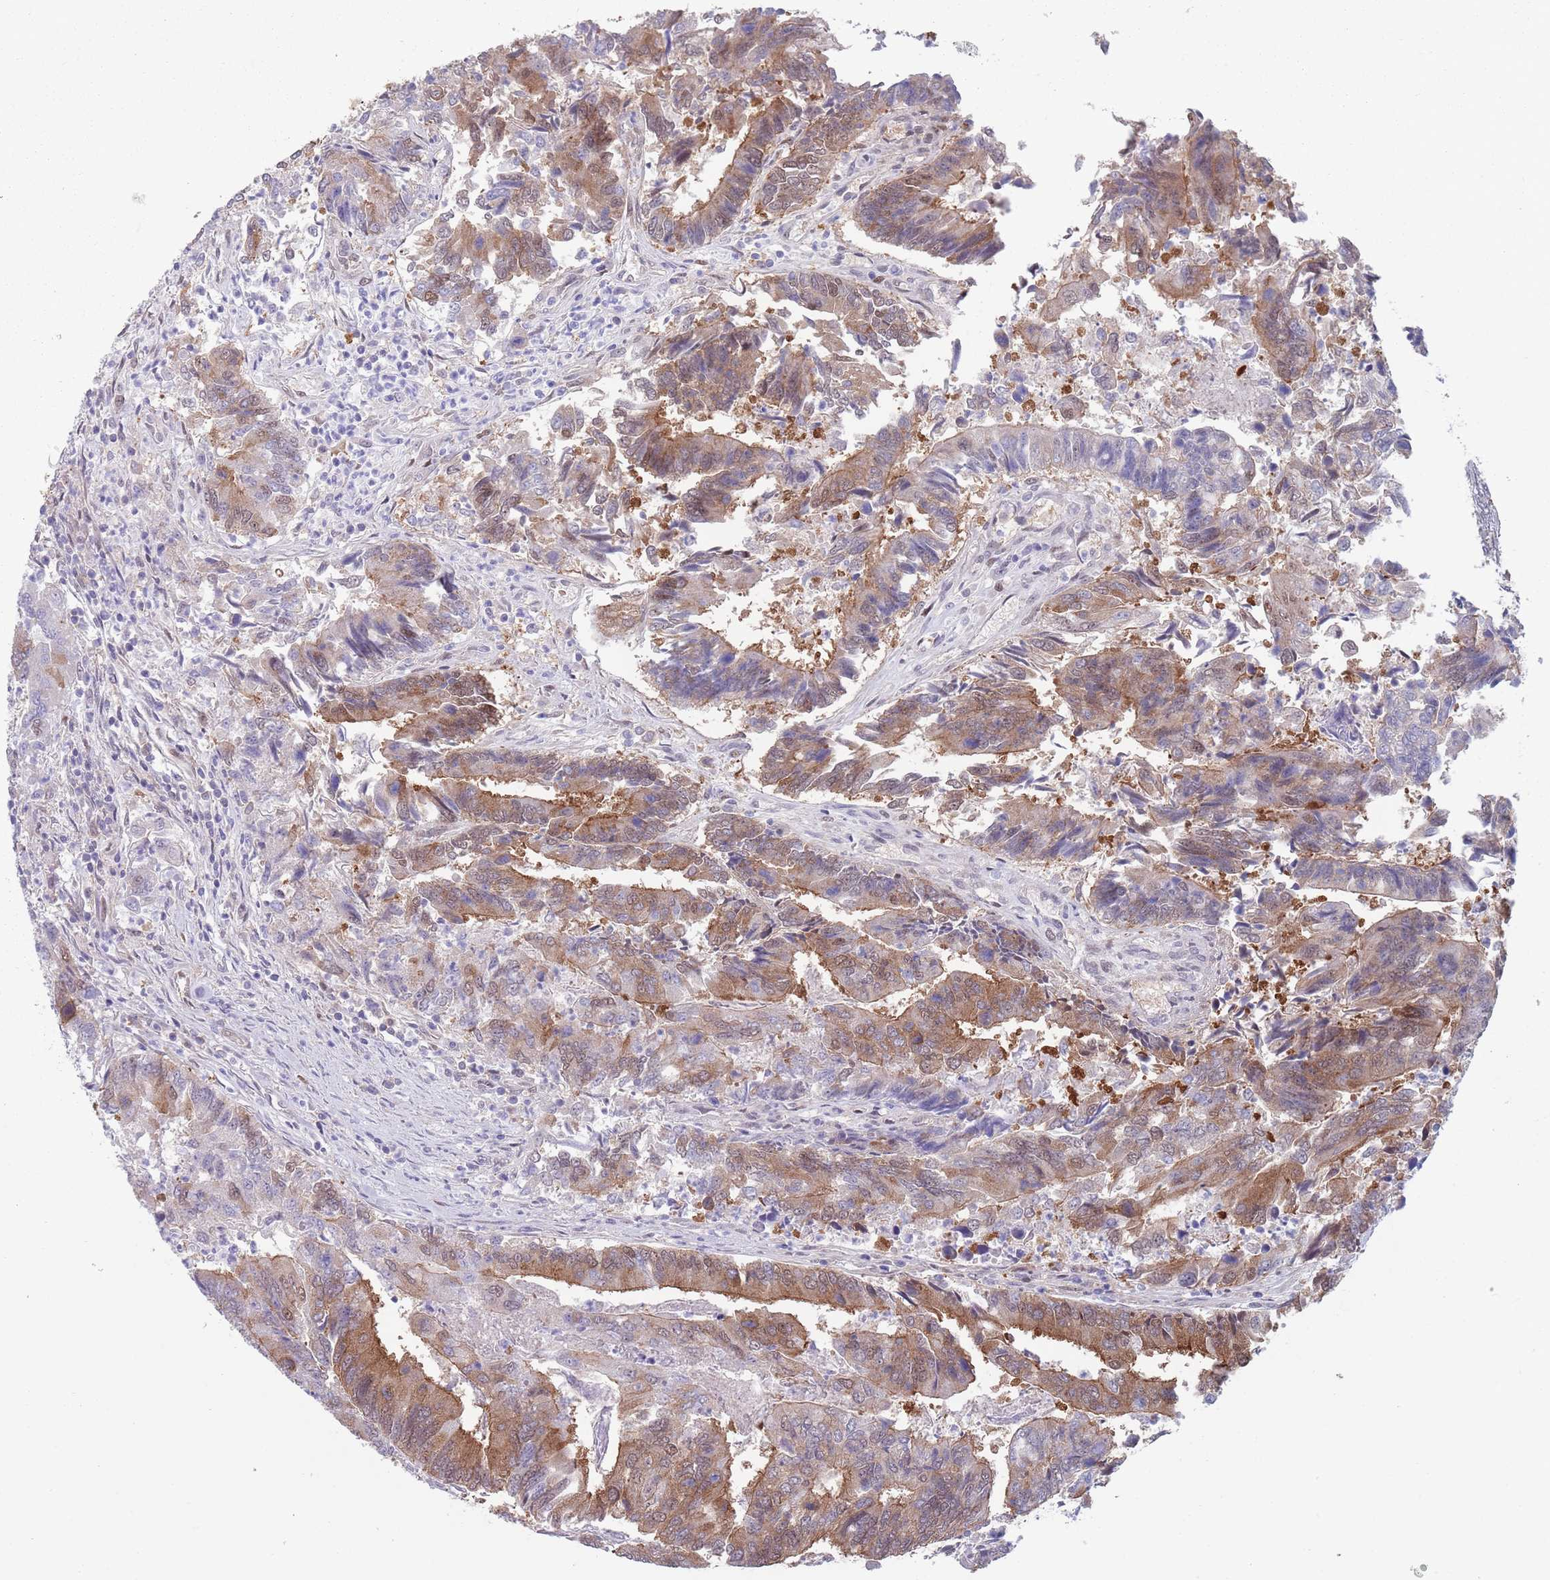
{"staining": {"intensity": "moderate", "quantity": "25%-75%", "location": "cytoplasmic/membranous,nuclear"}, "tissue": "colorectal cancer", "cell_type": "Tumor cells", "image_type": "cancer", "snomed": [{"axis": "morphology", "description": "Adenocarcinoma, NOS"}, {"axis": "topography", "description": "Colon"}], "caption": "This photomicrograph demonstrates IHC staining of human colorectal adenocarcinoma, with medium moderate cytoplasmic/membranous and nuclear positivity in about 25%-75% of tumor cells.", "gene": "CLNS1A", "patient": {"sex": "female", "age": 67}}